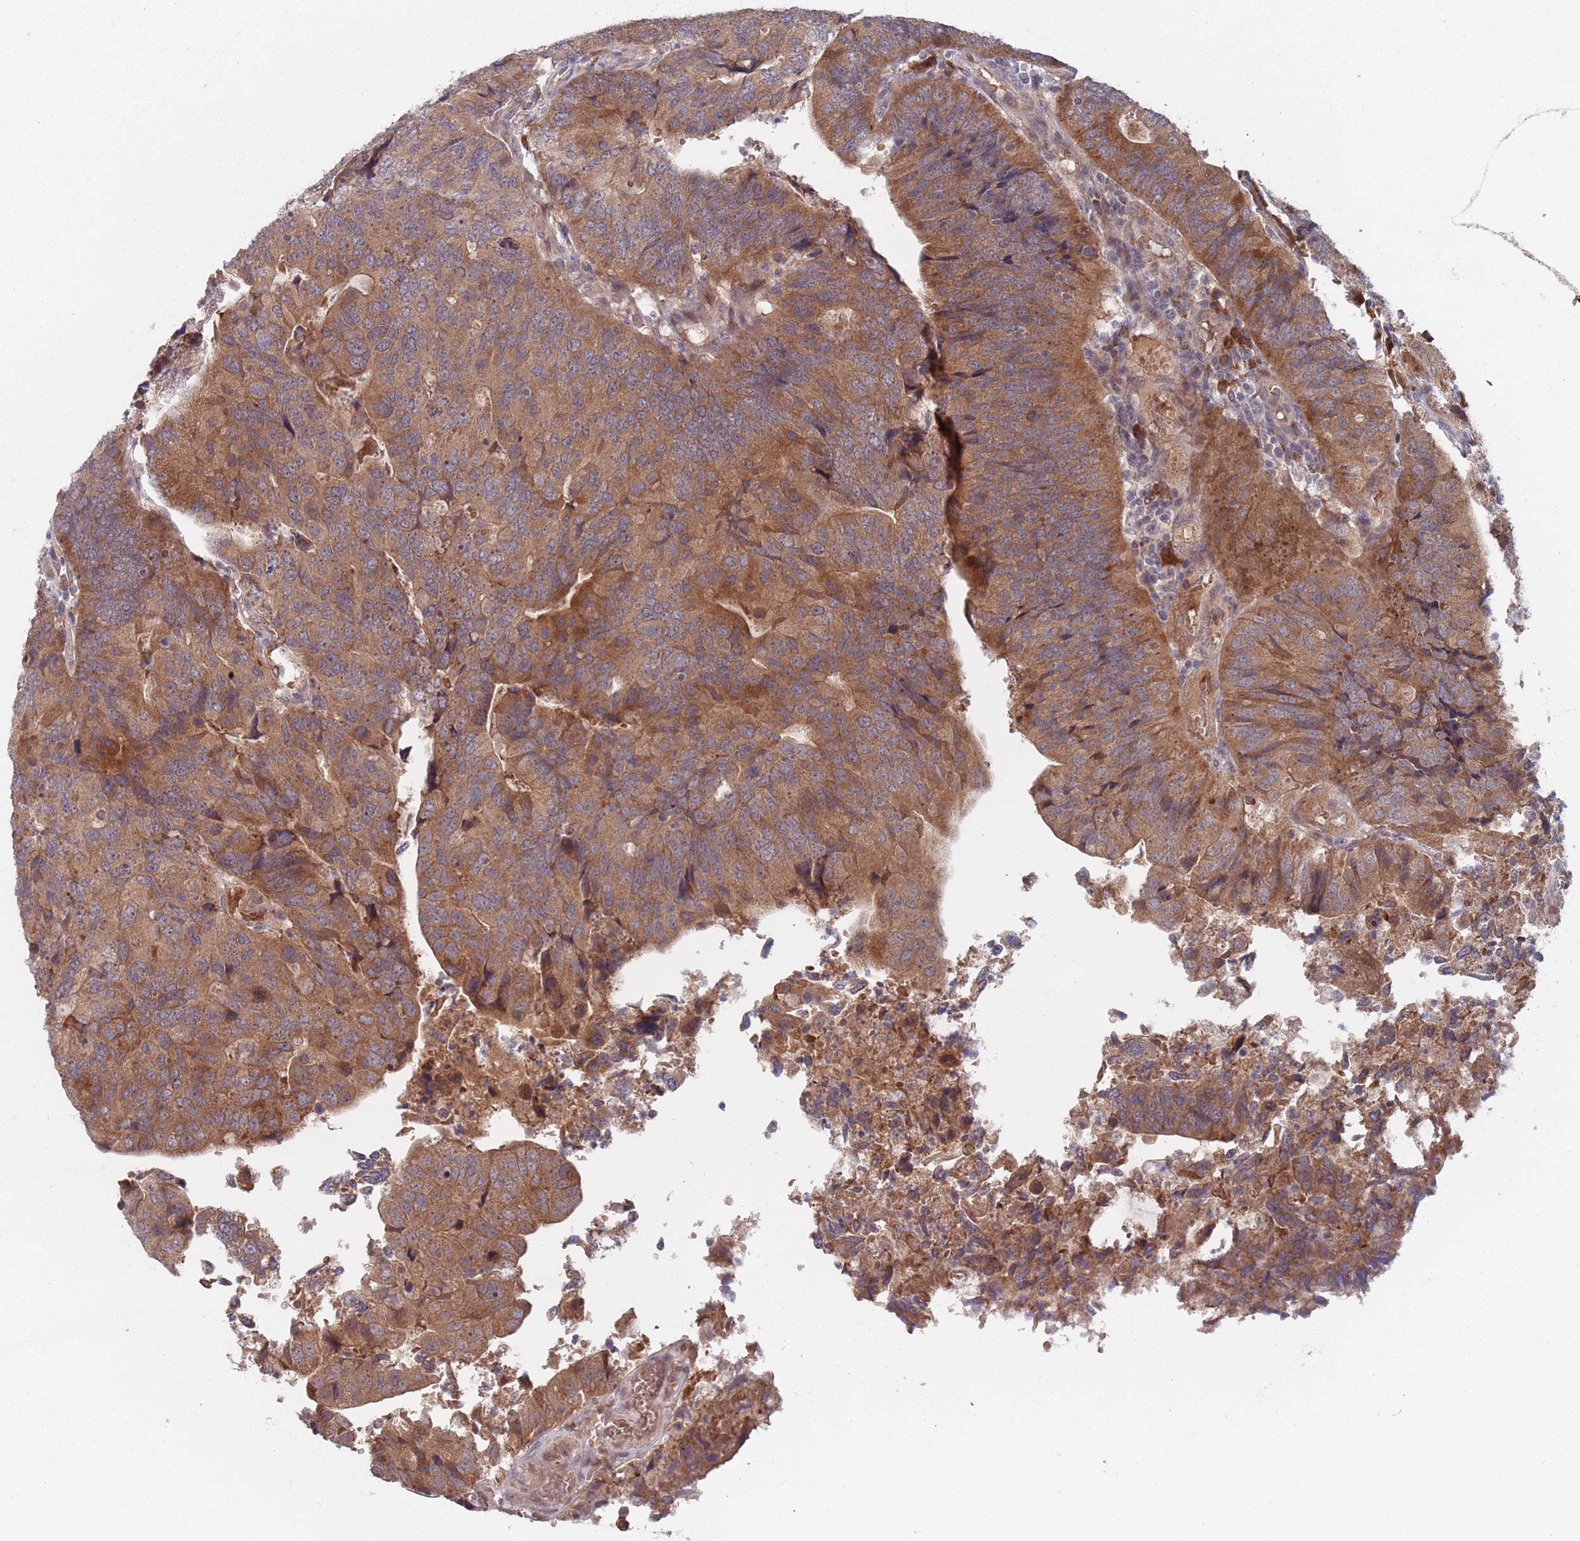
{"staining": {"intensity": "moderate", "quantity": ">75%", "location": "cytoplasmic/membranous"}, "tissue": "colorectal cancer", "cell_type": "Tumor cells", "image_type": "cancer", "snomed": [{"axis": "morphology", "description": "Adenocarcinoma, NOS"}, {"axis": "topography", "description": "Colon"}], "caption": "Protein staining of colorectal adenocarcinoma tissue demonstrates moderate cytoplasmic/membranous expression in about >75% of tumor cells. (DAB (3,3'-diaminobenzidine) = brown stain, brightfield microscopy at high magnification).", "gene": "ZNF140", "patient": {"sex": "female", "age": 67}}